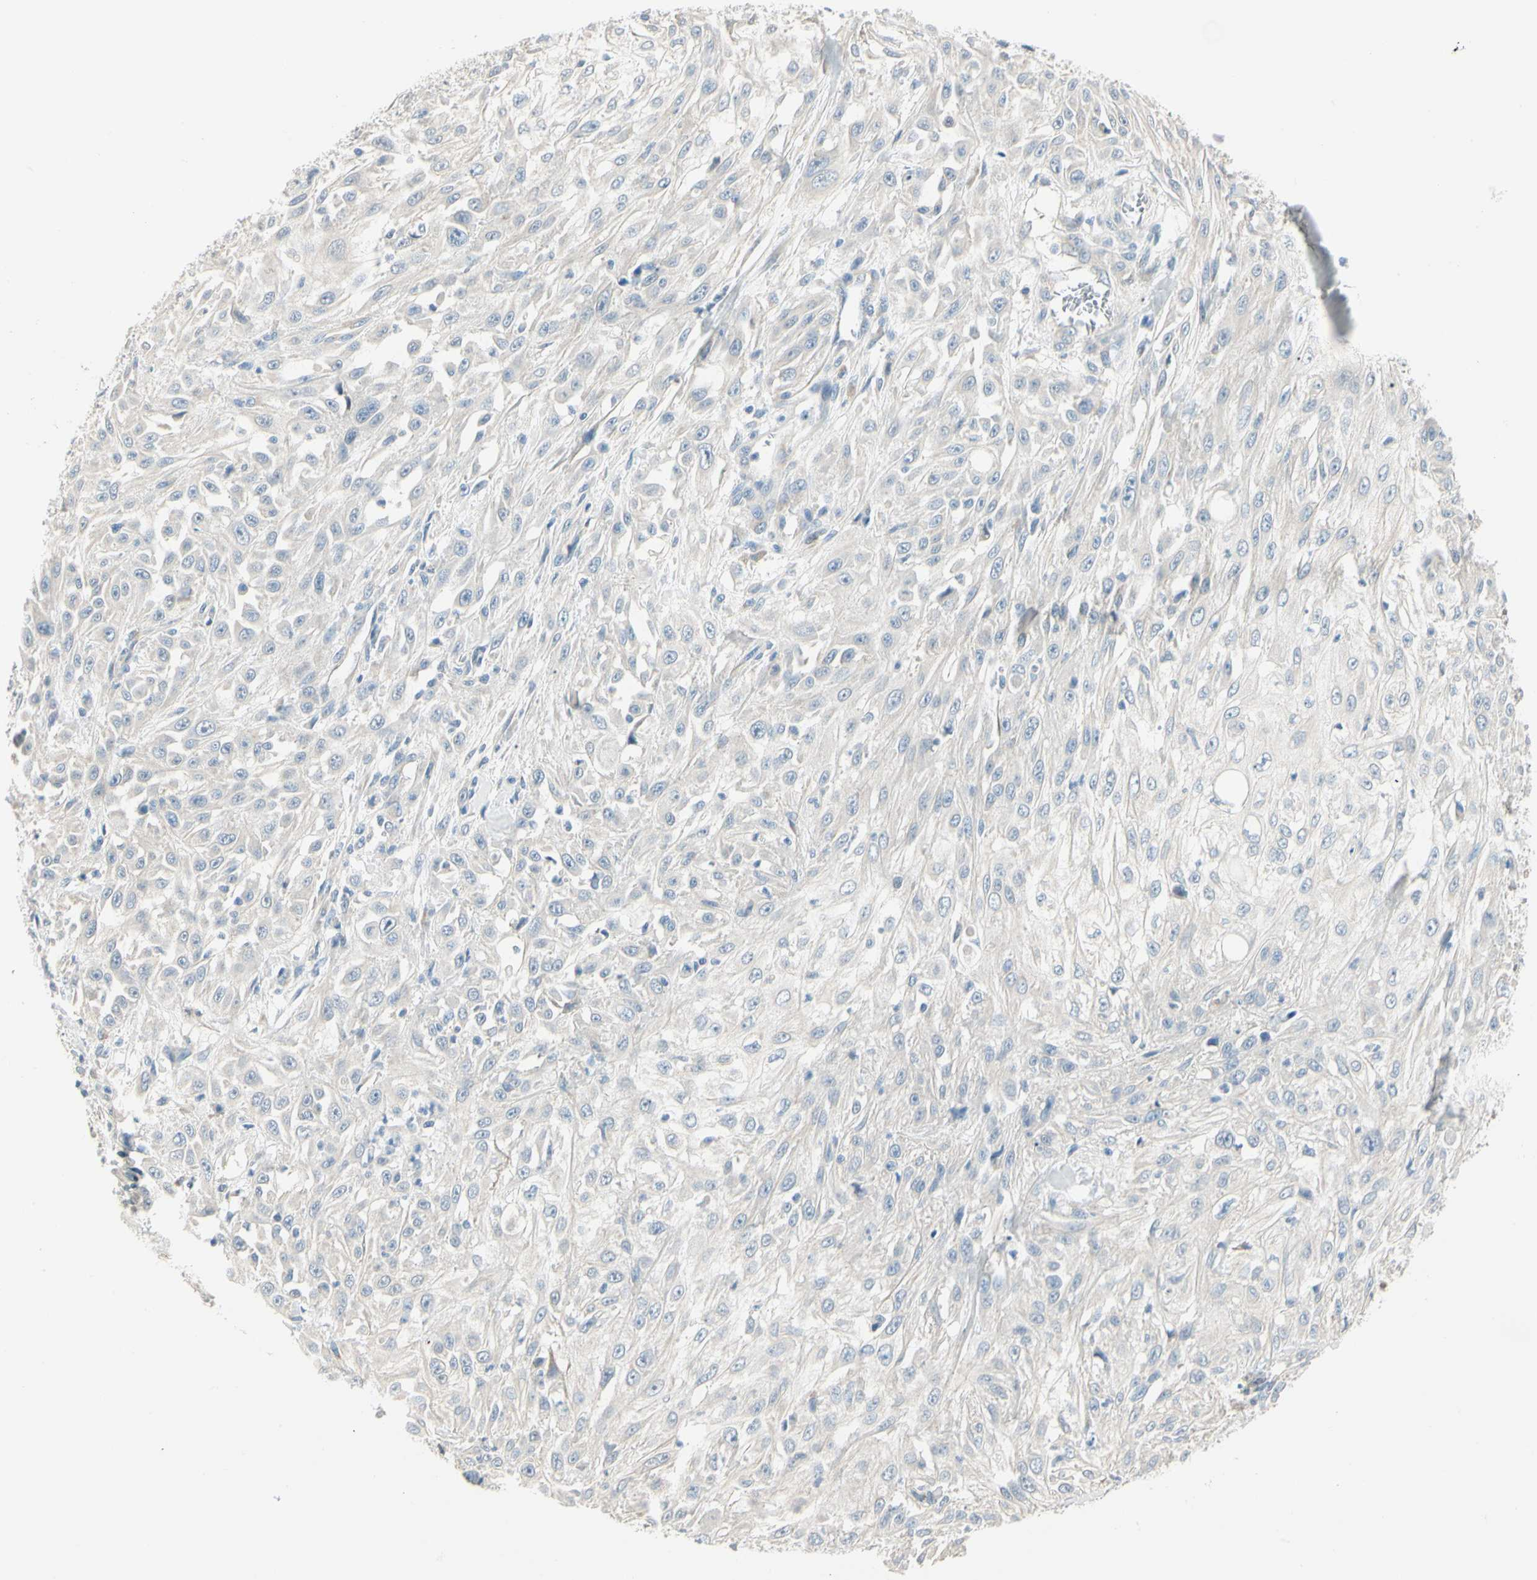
{"staining": {"intensity": "negative", "quantity": "none", "location": "none"}, "tissue": "skin cancer", "cell_type": "Tumor cells", "image_type": "cancer", "snomed": [{"axis": "morphology", "description": "Squamous cell carcinoma, NOS"}, {"axis": "topography", "description": "Skin"}], "caption": "Photomicrograph shows no significant protein positivity in tumor cells of squamous cell carcinoma (skin).", "gene": "DUSP12", "patient": {"sex": "male", "age": 75}}